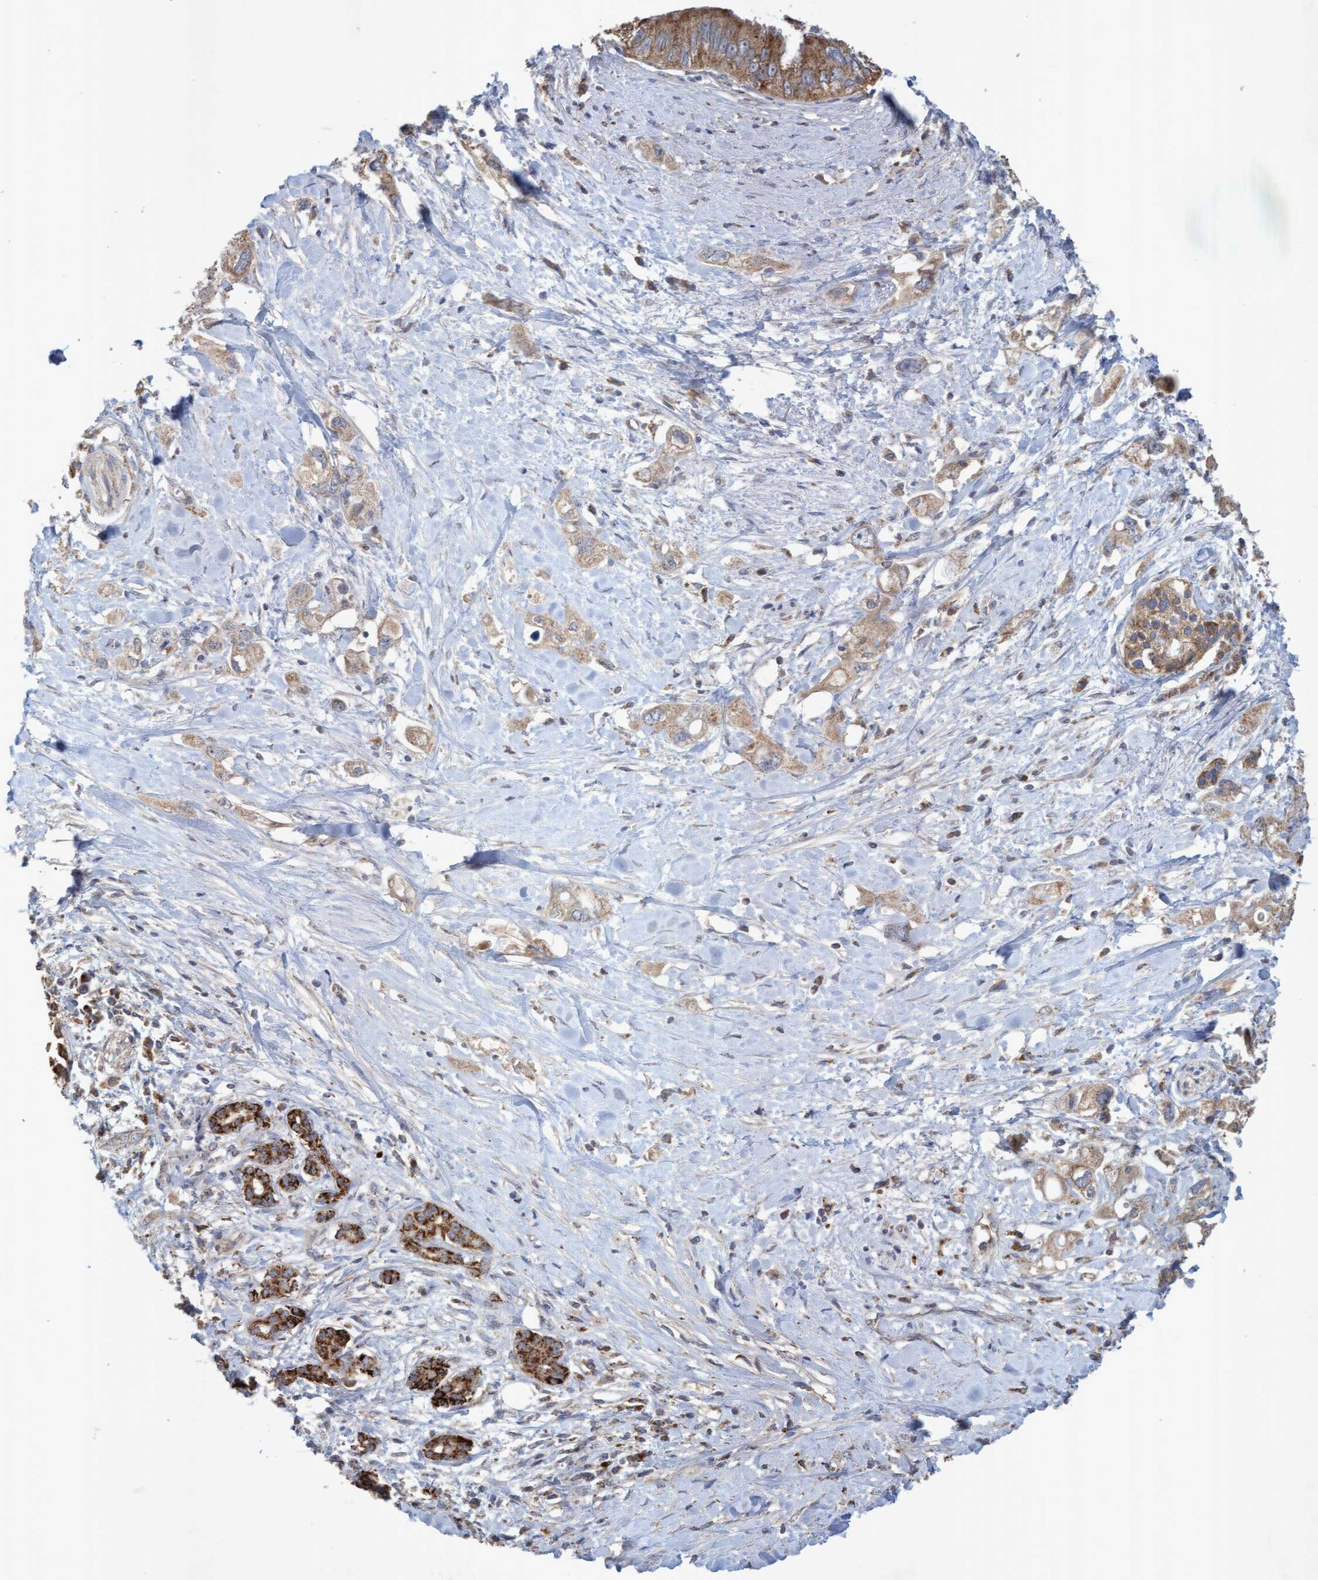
{"staining": {"intensity": "moderate", "quantity": ">75%", "location": "cytoplasmic/membranous"}, "tissue": "pancreatic cancer", "cell_type": "Tumor cells", "image_type": "cancer", "snomed": [{"axis": "morphology", "description": "Adenocarcinoma, NOS"}, {"axis": "topography", "description": "Pancreas"}], "caption": "Approximately >75% of tumor cells in human adenocarcinoma (pancreatic) display moderate cytoplasmic/membranous protein expression as visualized by brown immunohistochemical staining.", "gene": "ATPAF2", "patient": {"sex": "female", "age": 56}}